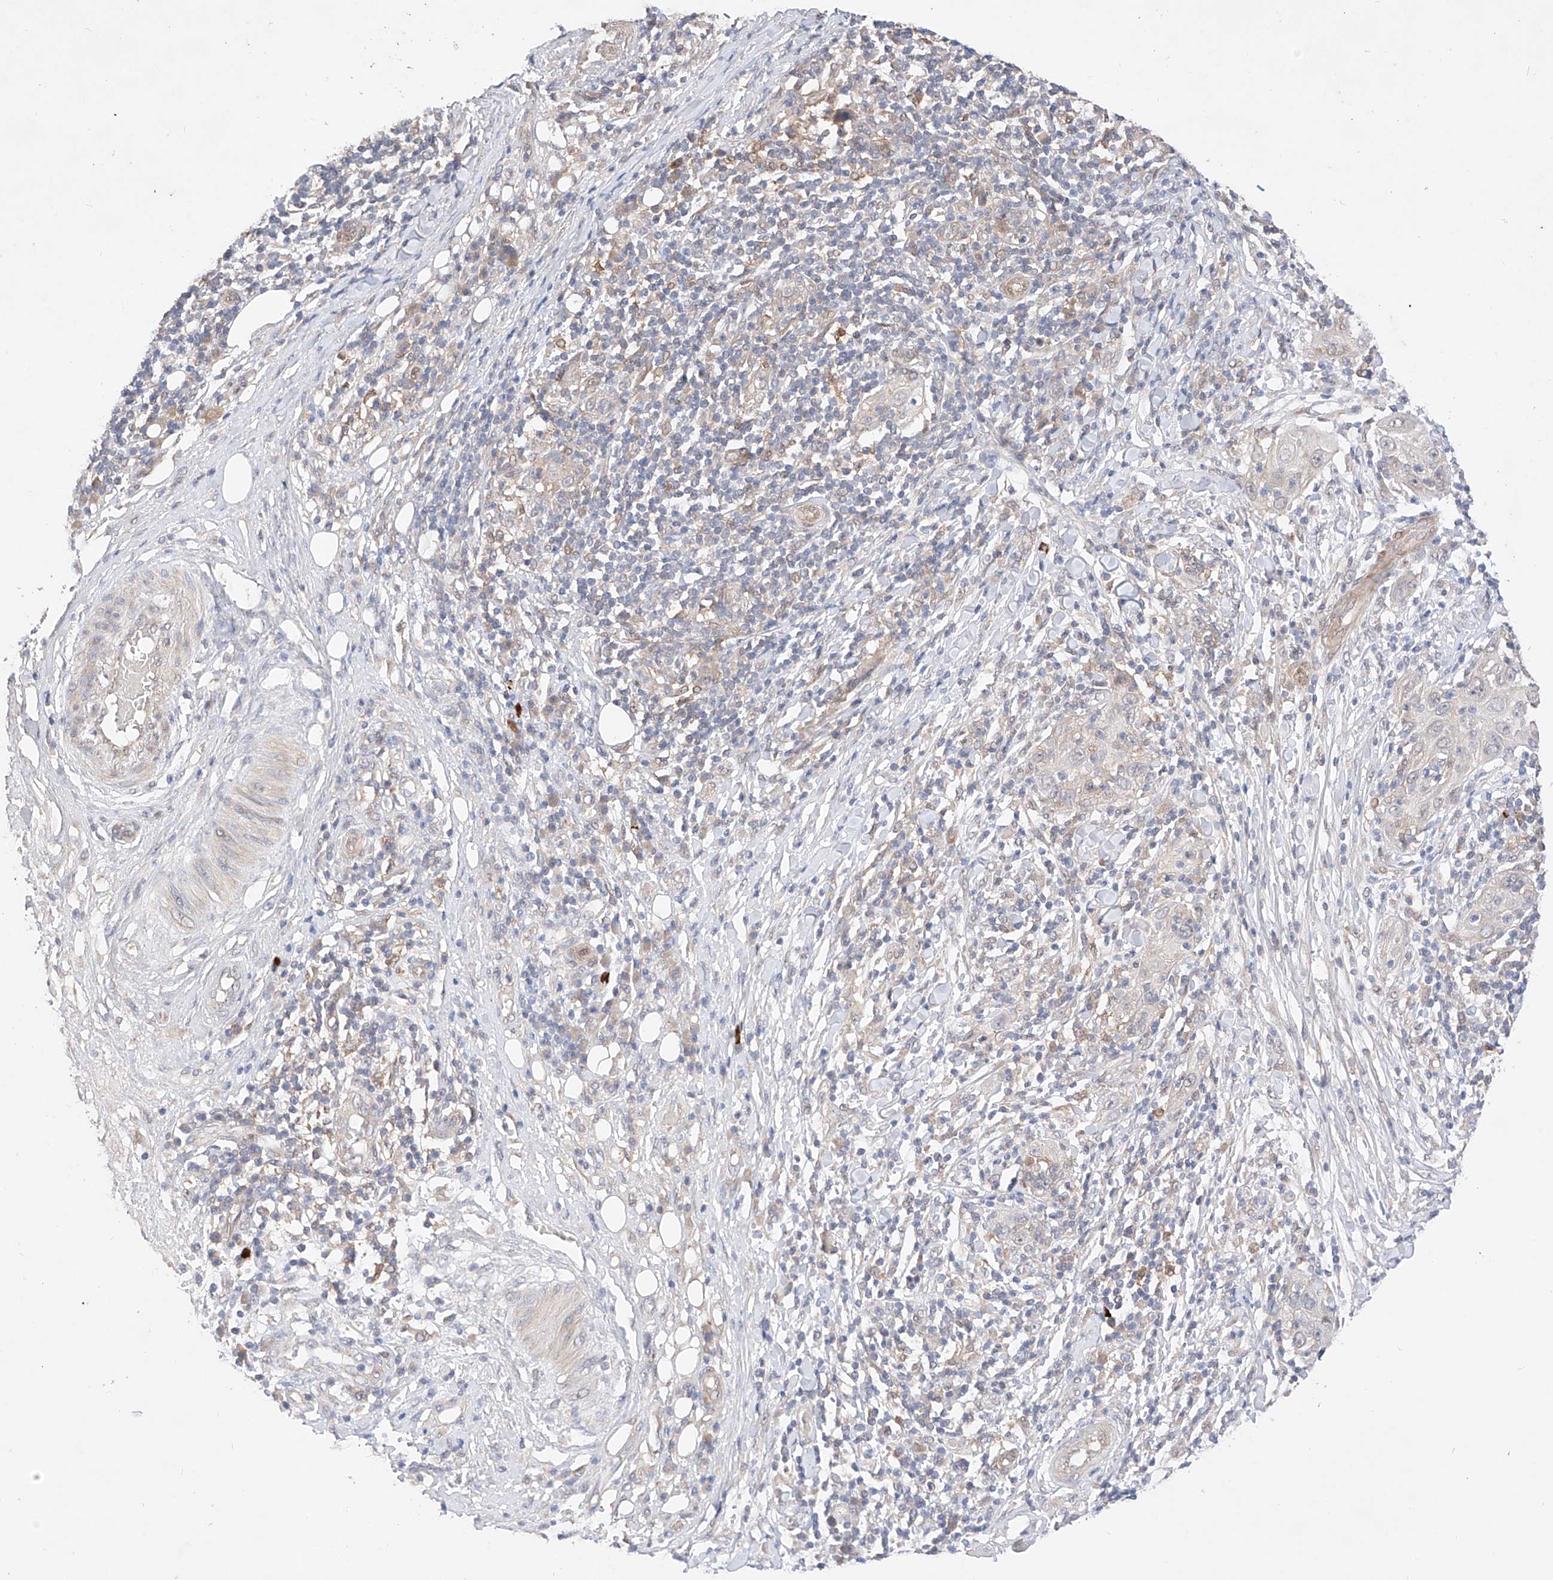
{"staining": {"intensity": "negative", "quantity": "none", "location": "none"}, "tissue": "skin cancer", "cell_type": "Tumor cells", "image_type": "cancer", "snomed": [{"axis": "morphology", "description": "Squamous cell carcinoma, NOS"}, {"axis": "topography", "description": "Skin"}], "caption": "A histopathology image of human squamous cell carcinoma (skin) is negative for staining in tumor cells.", "gene": "ZNF124", "patient": {"sex": "female", "age": 88}}